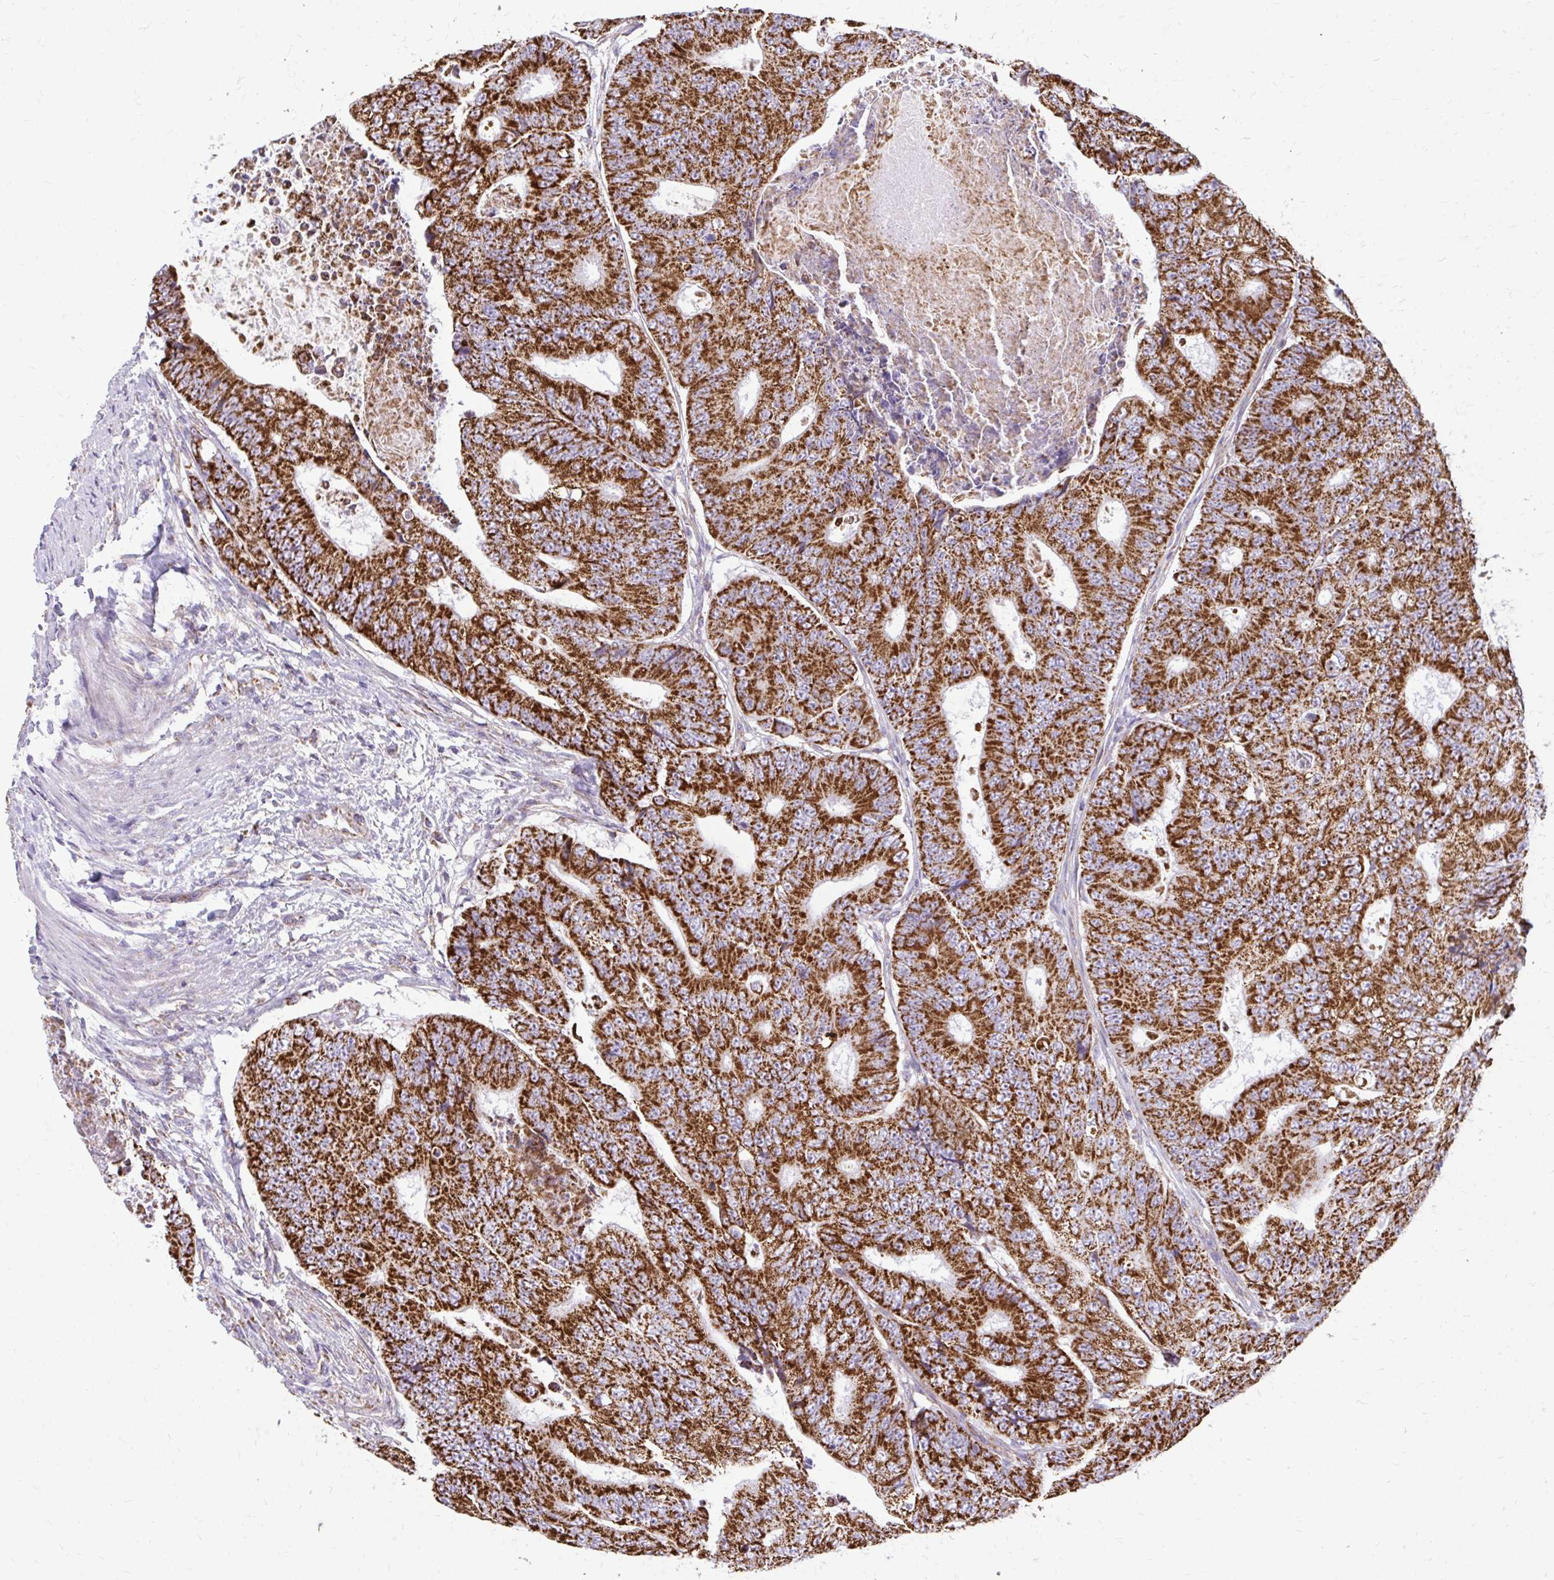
{"staining": {"intensity": "strong", "quantity": ">75%", "location": "cytoplasmic/membranous"}, "tissue": "colorectal cancer", "cell_type": "Tumor cells", "image_type": "cancer", "snomed": [{"axis": "morphology", "description": "Adenocarcinoma, NOS"}, {"axis": "topography", "description": "Colon"}], "caption": "There is high levels of strong cytoplasmic/membranous staining in tumor cells of colorectal cancer (adenocarcinoma), as demonstrated by immunohistochemical staining (brown color).", "gene": "IFIT1", "patient": {"sex": "female", "age": 48}}